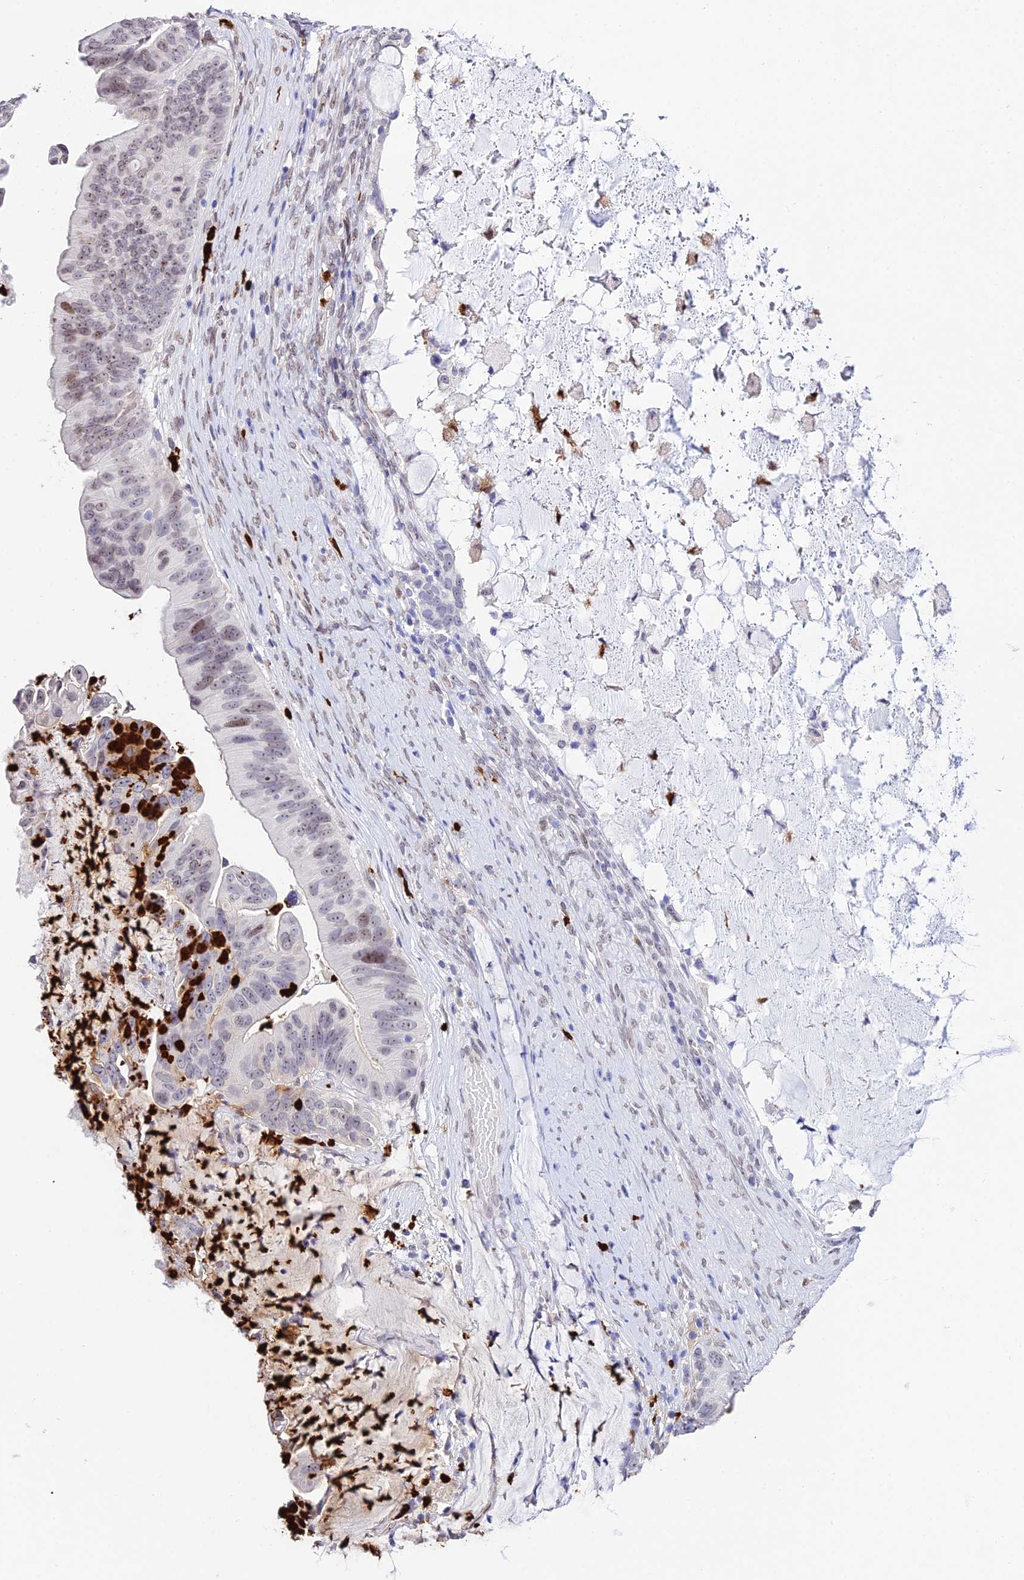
{"staining": {"intensity": "moderate", "quantity": "<25%", "location": "nuclear"}, "tissue": "ovarian cancer", "cell_type": "Tumor cells", "image_type": "cancer", "snomed": [{"axis": "morphology", "description": "Cystadenocarcinoma, mucinous, NOS"}, {"axis": "topography", "description": "Ovary"}], "caption": "High-magnification brightfield microscopy of ovarian mucinous cystadenocarcinoma stained with DAB (3,3'-diaminobenzidine) (brown) and counterstained with hematoxylin (blue). tumor cells exhibit moderate nuclear staining is appreciated in approximately<25% of cells.", "gene": "MCM10", "patient": {"sex": "female", "age": 61}}